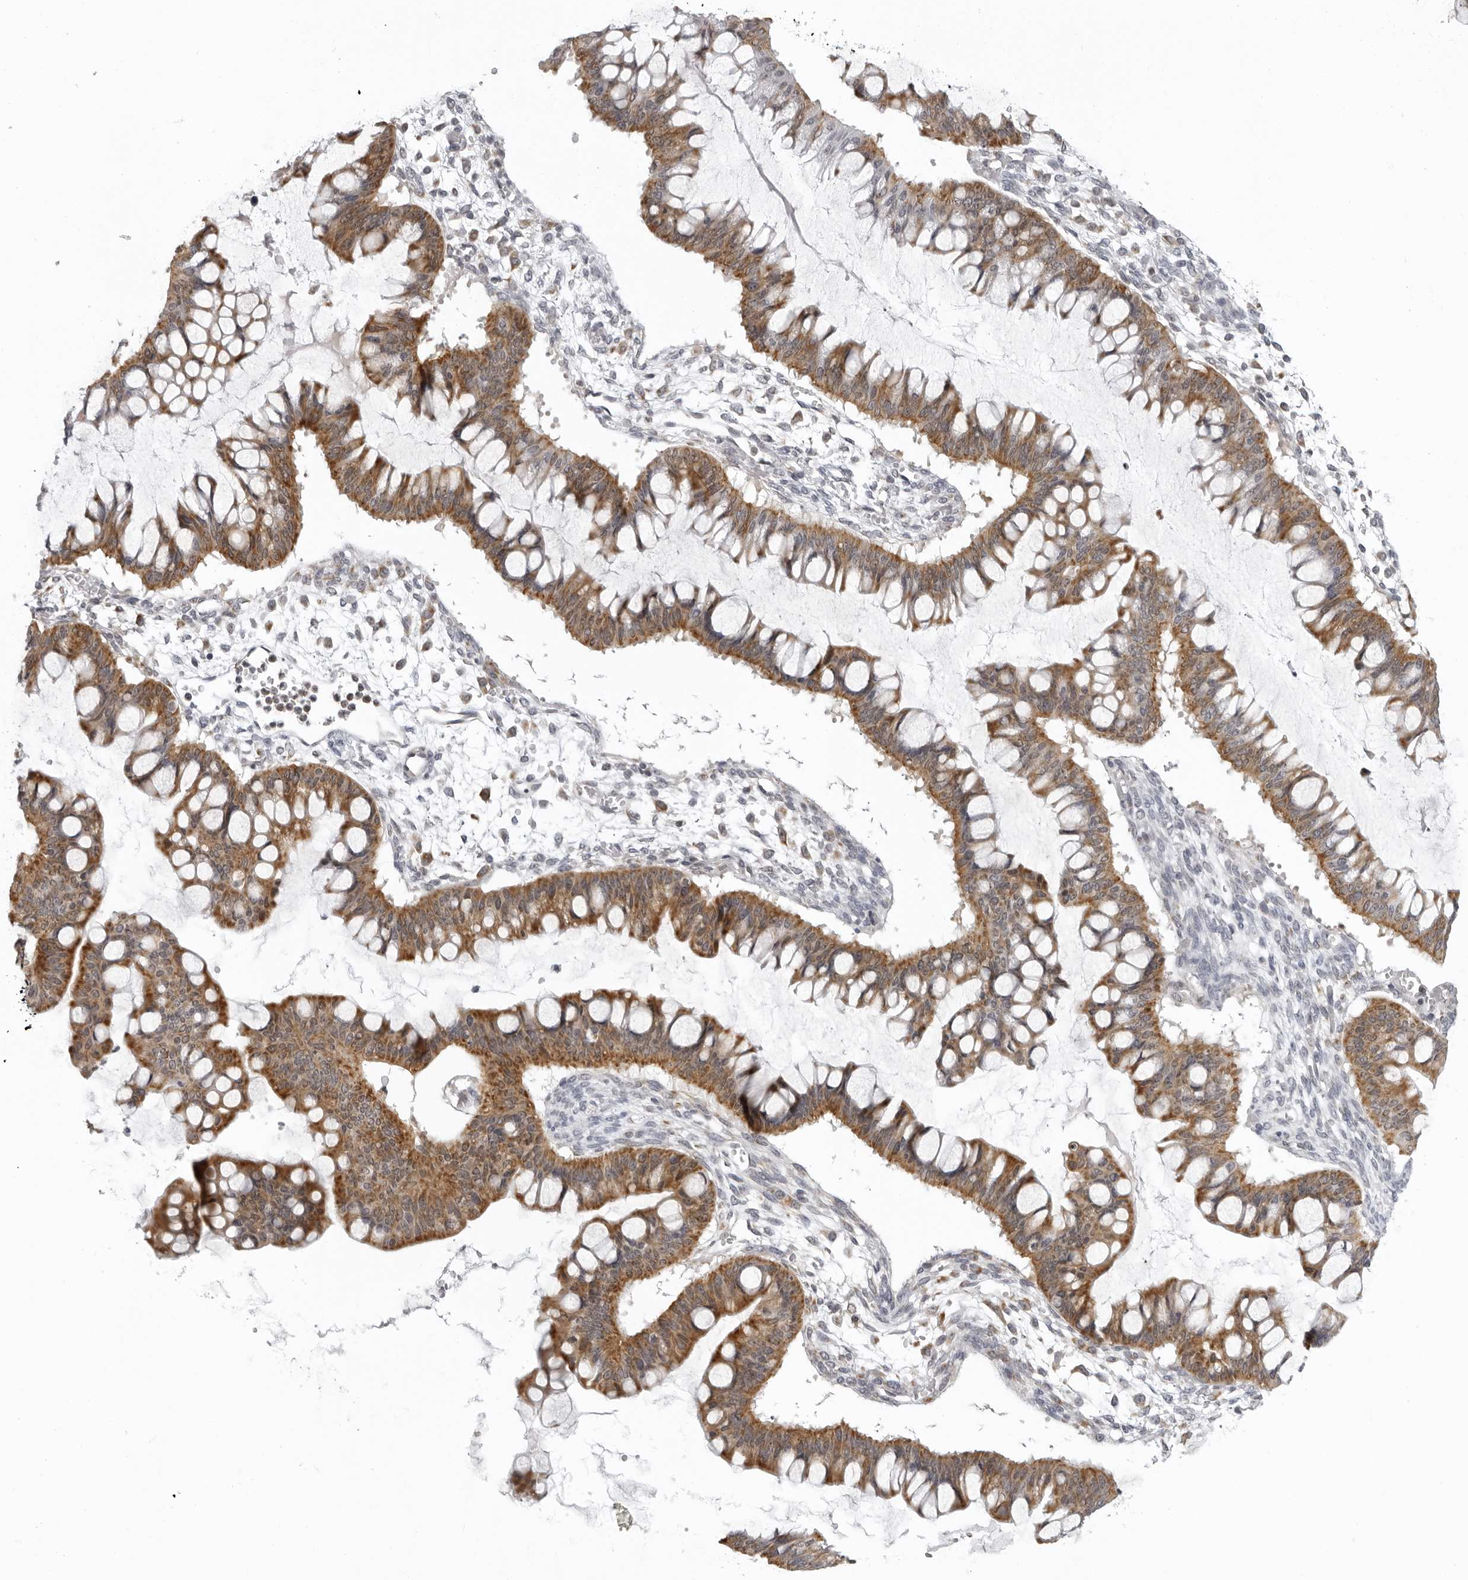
{"staining": {"intensity": "moderate", "quantity": ">75%", "location": "cytoplasmic/membranous"}, "tissue": "ovarian cancer", "cell_type": "Tumor cells", "image_type": "cancer", "snomed": [{"axis": "morphology", "description": "Cystadenocarcinoma, mucinous, NOS"}, {"axis": "topography", "description": "Ovary"}], "caption": "A high-resolution image shows immunohistochemistry (IHC) staining of ovarian cancer, which shows moderate cytoplasmic/membranous staining in about >75% of tumor cells. (brown staining indicates protein expression, while blue staining denotes nuclei).", "gene": "MRPS15", "patient": {"sex": "female", "age": 73}}